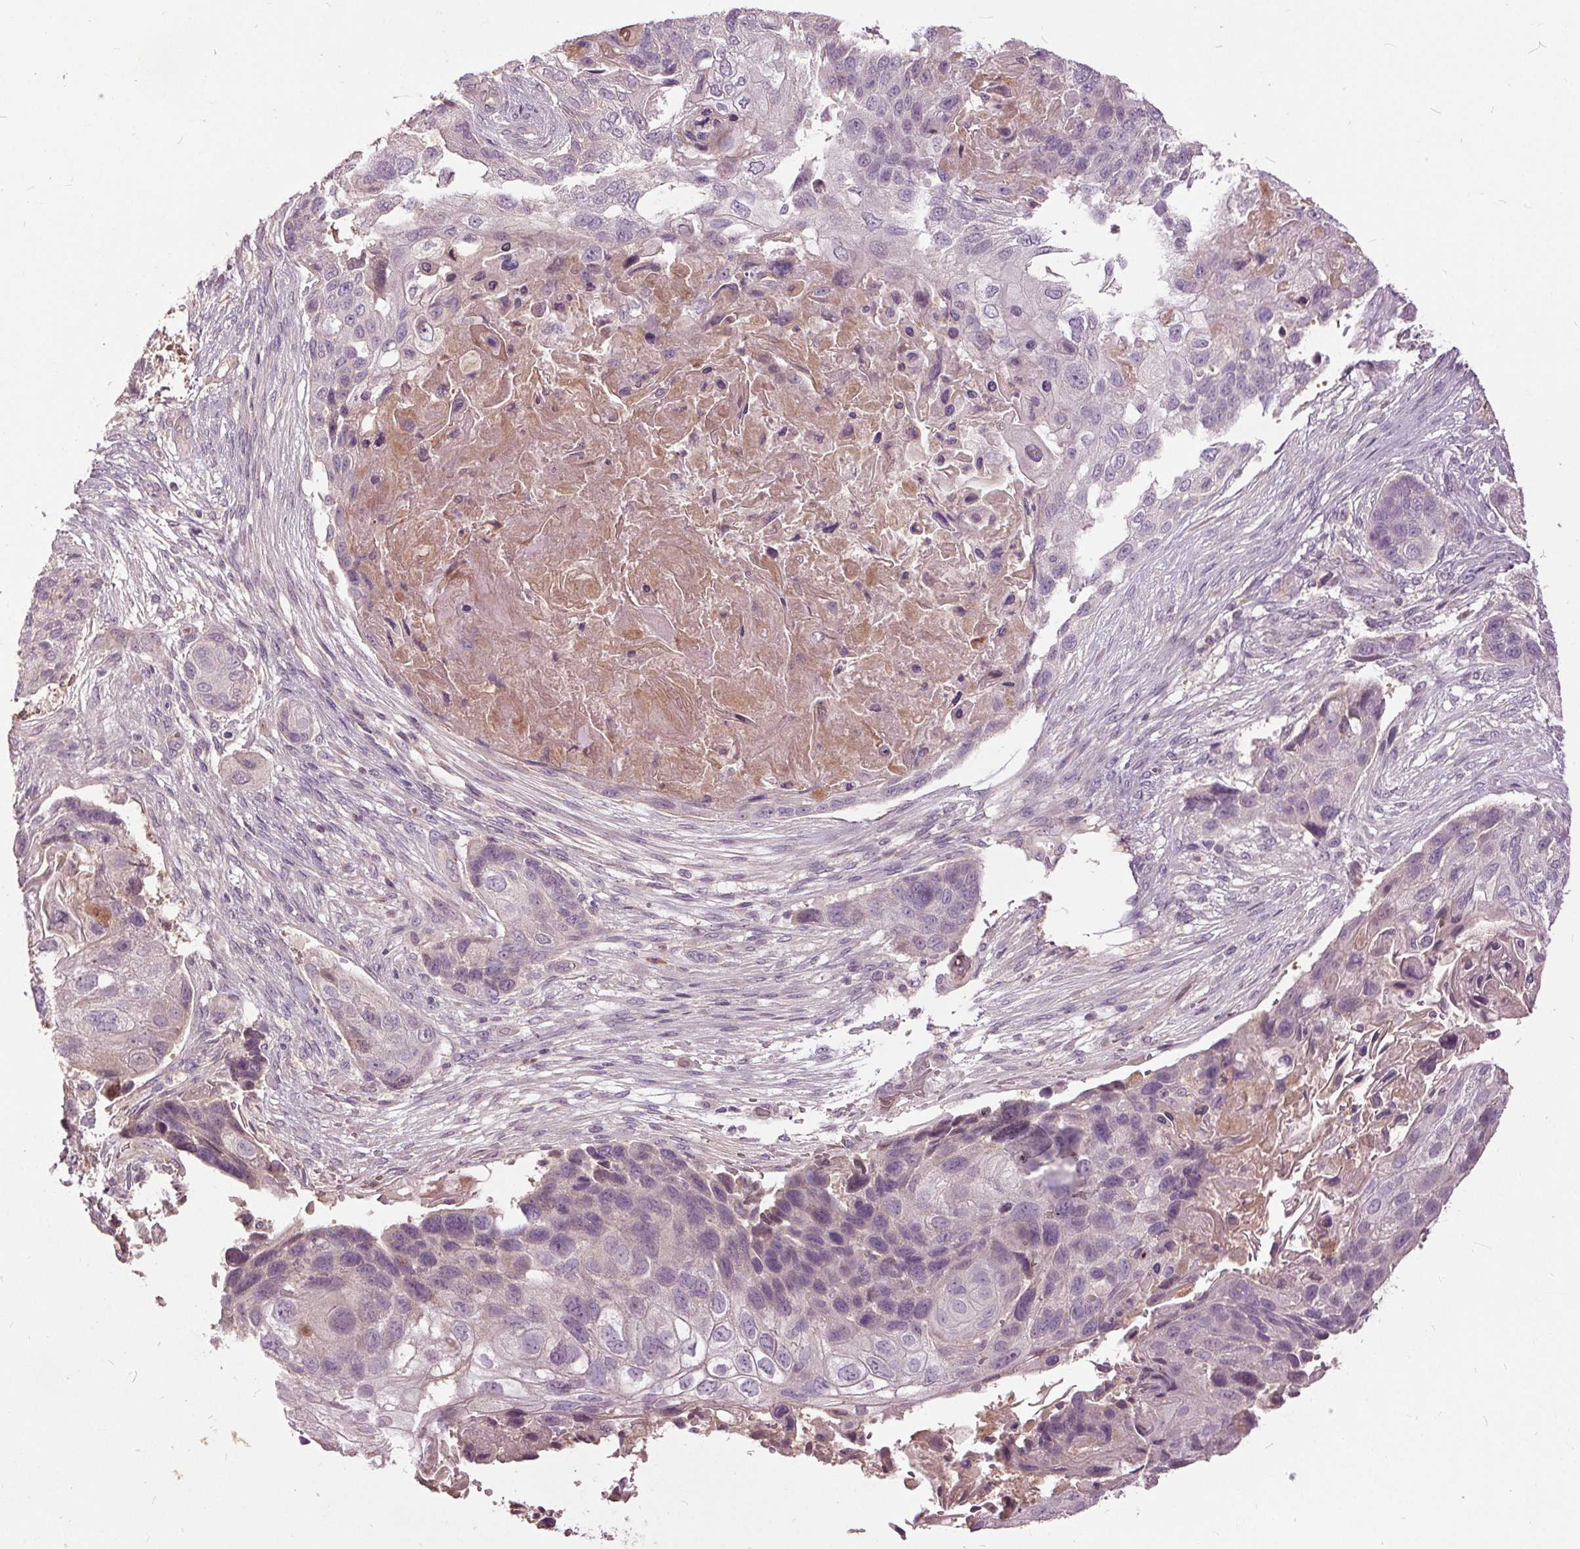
{"staining": {"intensity": "negative", "quantity": "none", "location": "none"}, "tissue": "lung cancer", "cell_type": "Tumor cells", "image_type": "cancer", "snomed": [{"axis": "morphology", "description": "Squamous cell carcinoma, NOS"}, {"axis": "topography", "description": "Lung"}], "caption": "The immunohistochemistry histopathology image has no significant expression in tumor cells of lung cancer tissue.", "gene": "PDGFD", "patient": {"sex": "male", "age": 69}}